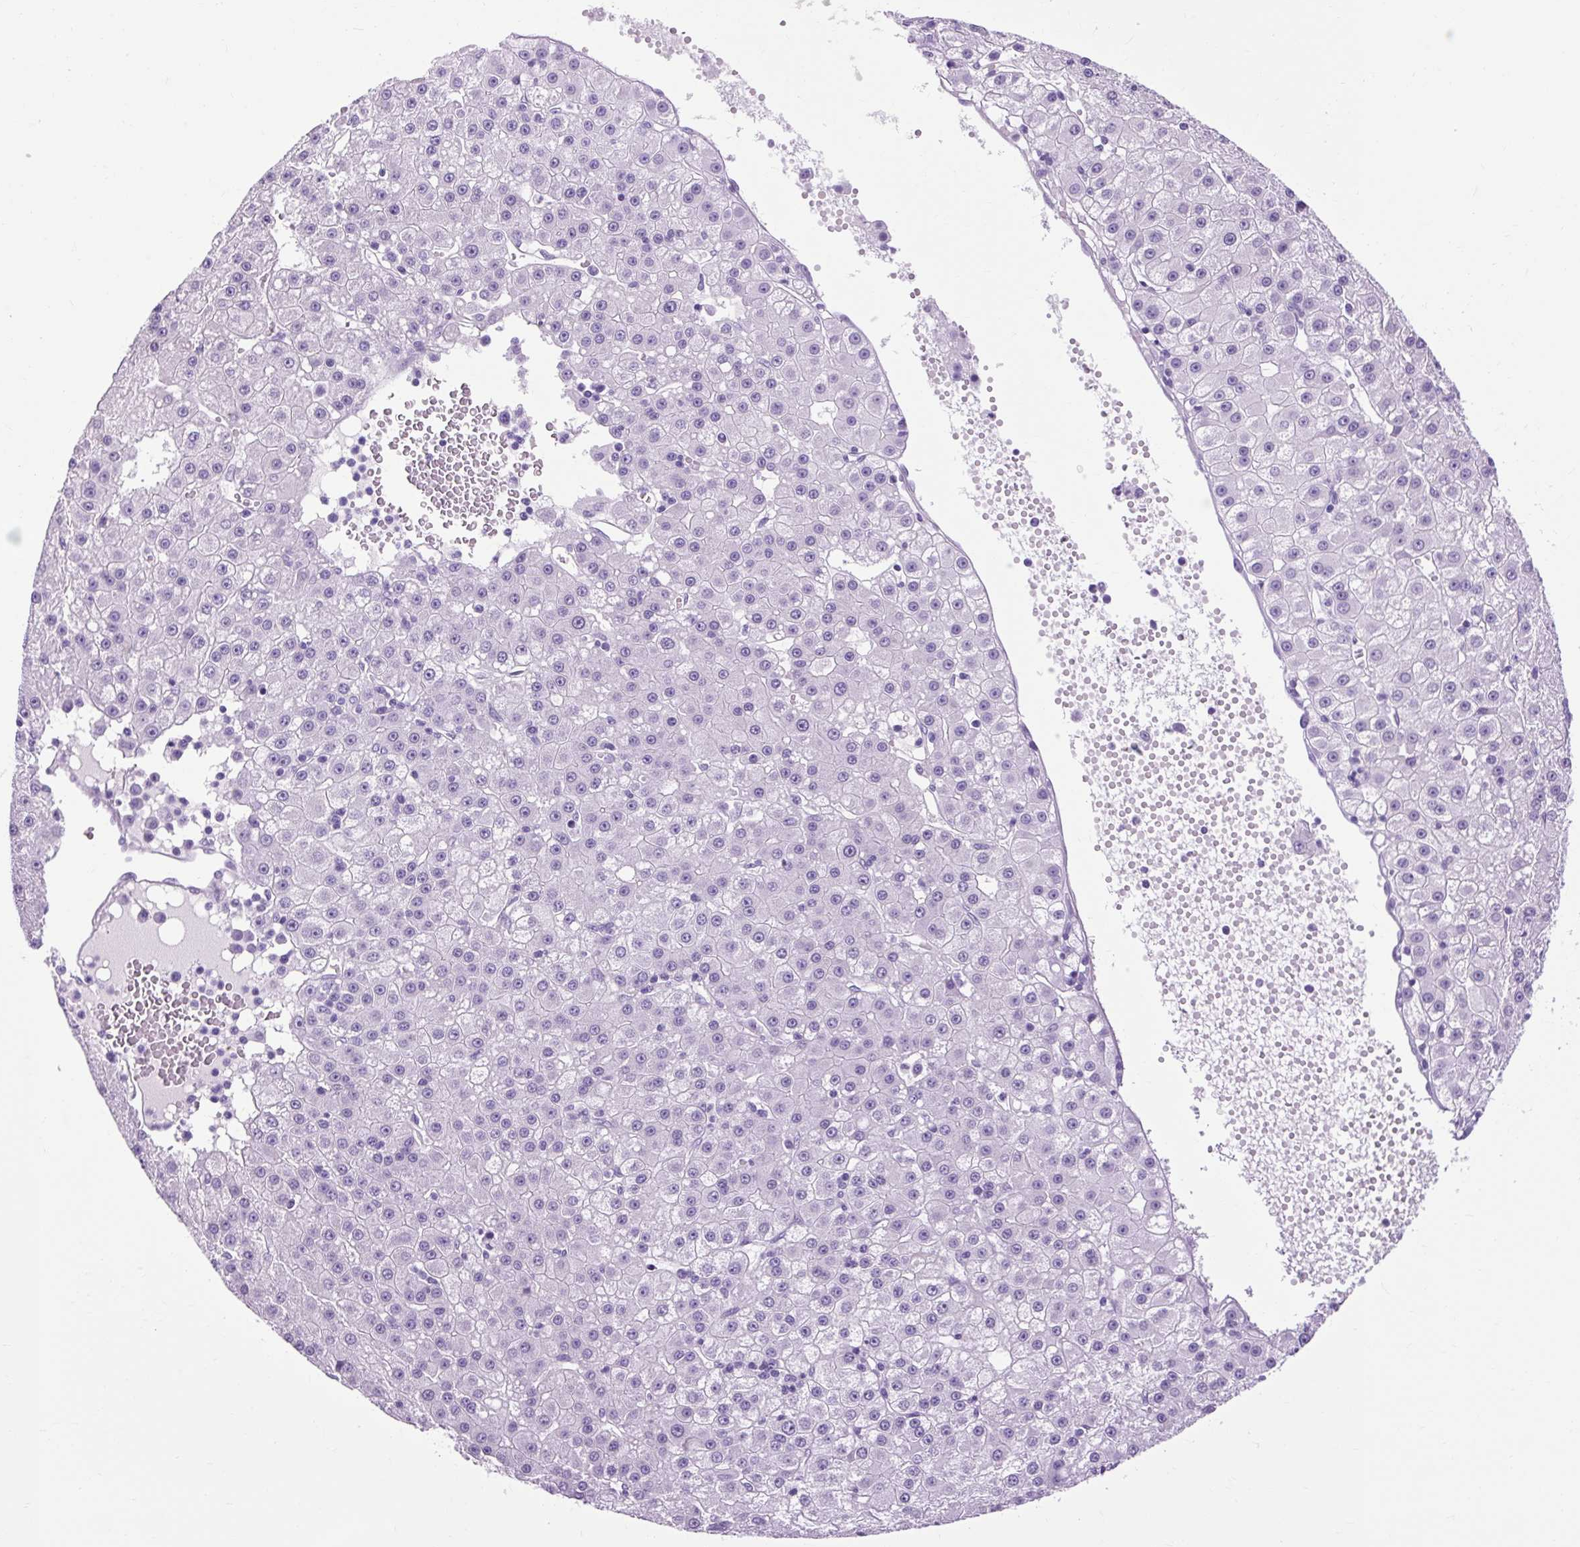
{"staining": {"intensity": "negative", "quantity": "none", "location": "none"}, "tissue": "liver cancer", "cell_type": "Tumor cells", "image_type": "cancer", "snomed": [{"axis": "morphology", "description": "Carcinoma, Hepatocellular, NOS"}, {"axis": "topography", "description": "Liver"}], "caption": "Hepatocellular carcinoma (liver) was stained to show a protein in brown. There is no significant expression in tumor cells. (DAB (3,3'-diaminobenzidine) immunohistochemistry, high magnification).", "gene": "OOEP", "patient": {"sex": "male", "age": 76}}